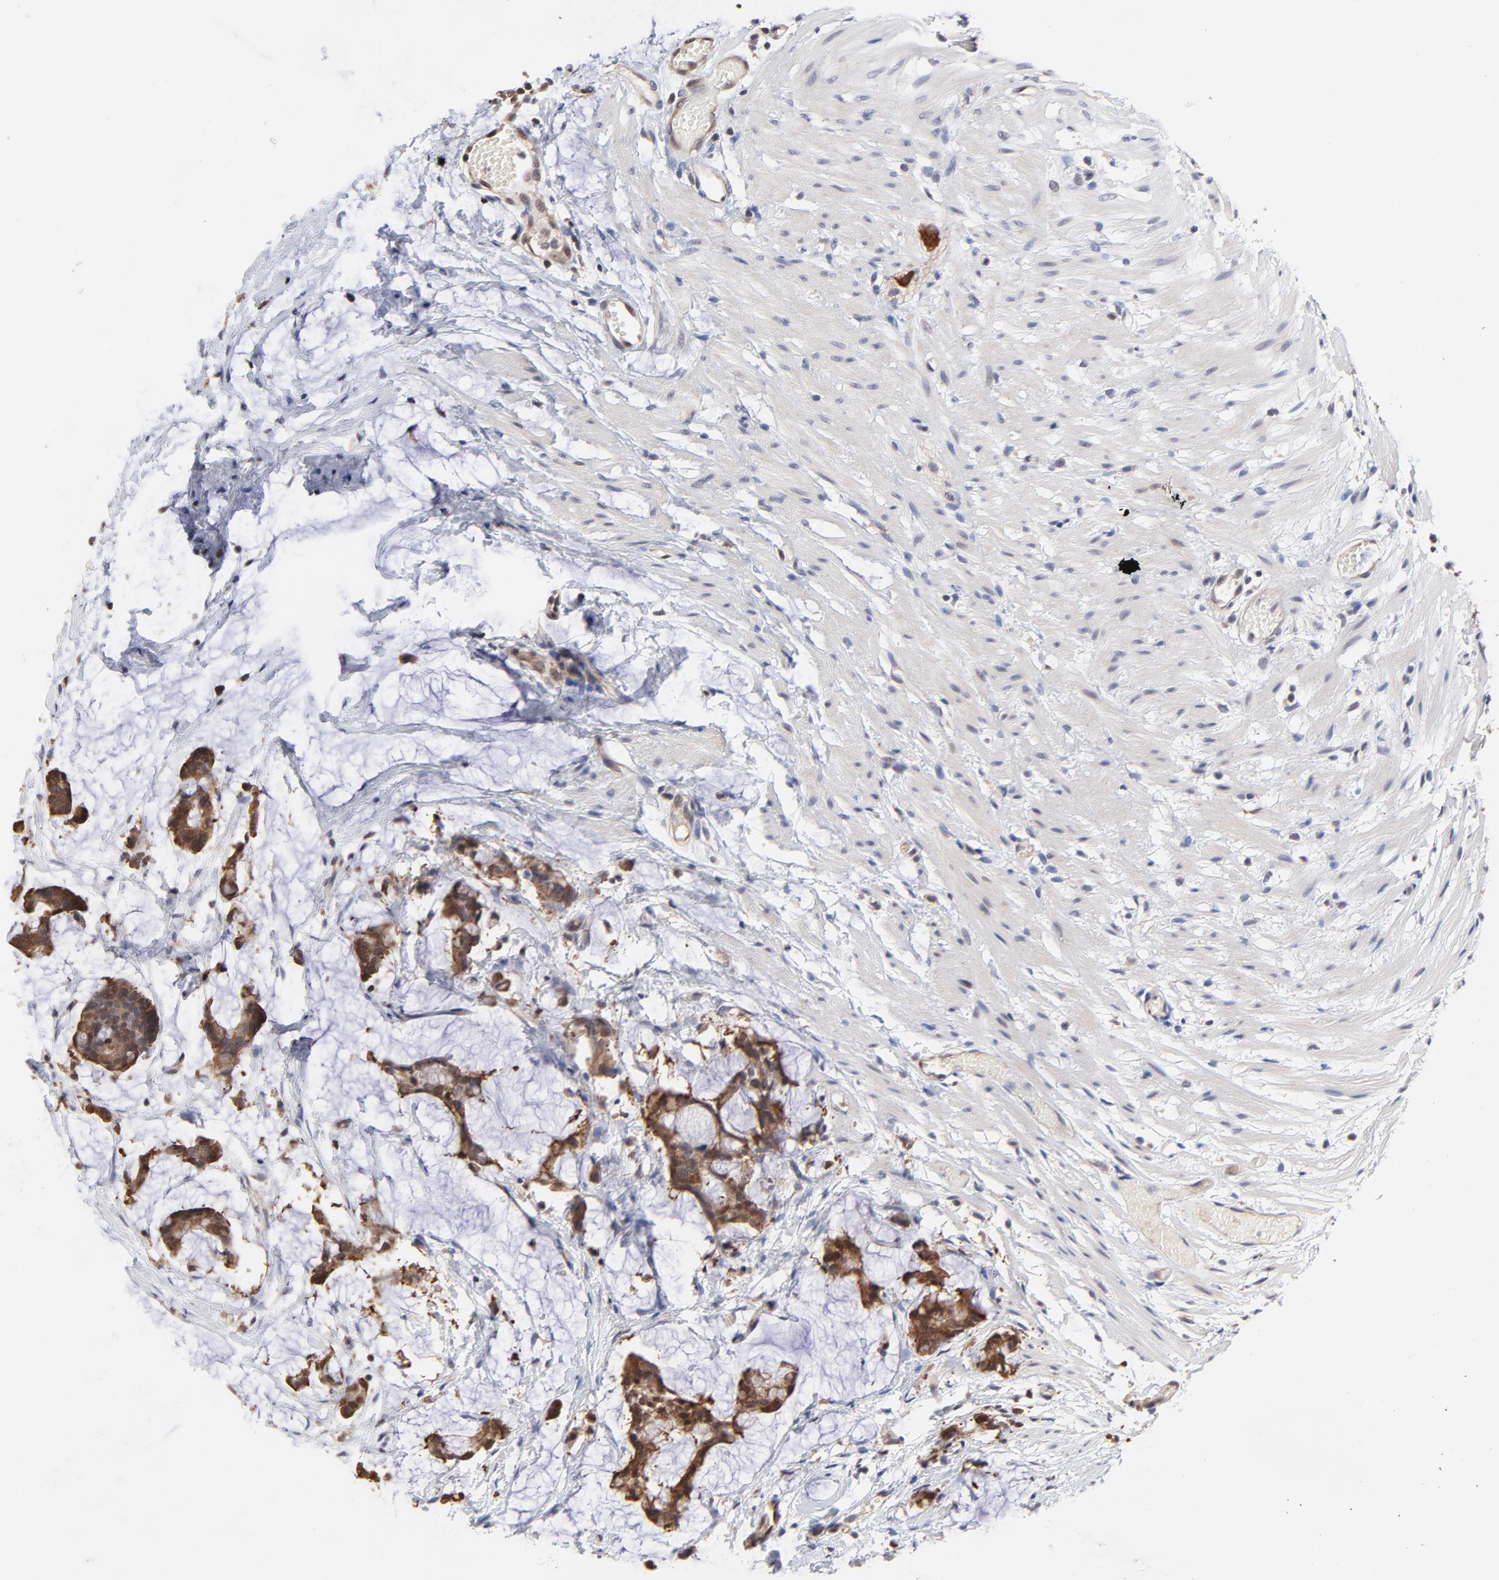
{"staining": {"intensity": "moderate", "quantity": ">75%", "location": "cytoplasmic/membranous,nuclear"}, "tissue": "colorectal cancer", "cell_type": "Tumor cells", "image_type": "cancer", "snomed": [{"axis": "morphology", "description": "Adenocarcinoma, NOS"}, {"axis": "topography", "description": "Colon"}], "caption": "This is an image of immunohistochemistry (IHC) staining of adenocarcinoma (colorectal), which shows moderate staining in the cytoplasmic/membranous and nuclear of tumor cells.", "gene": "CCT2", "patient": {"sex": "male", "age": 14}}